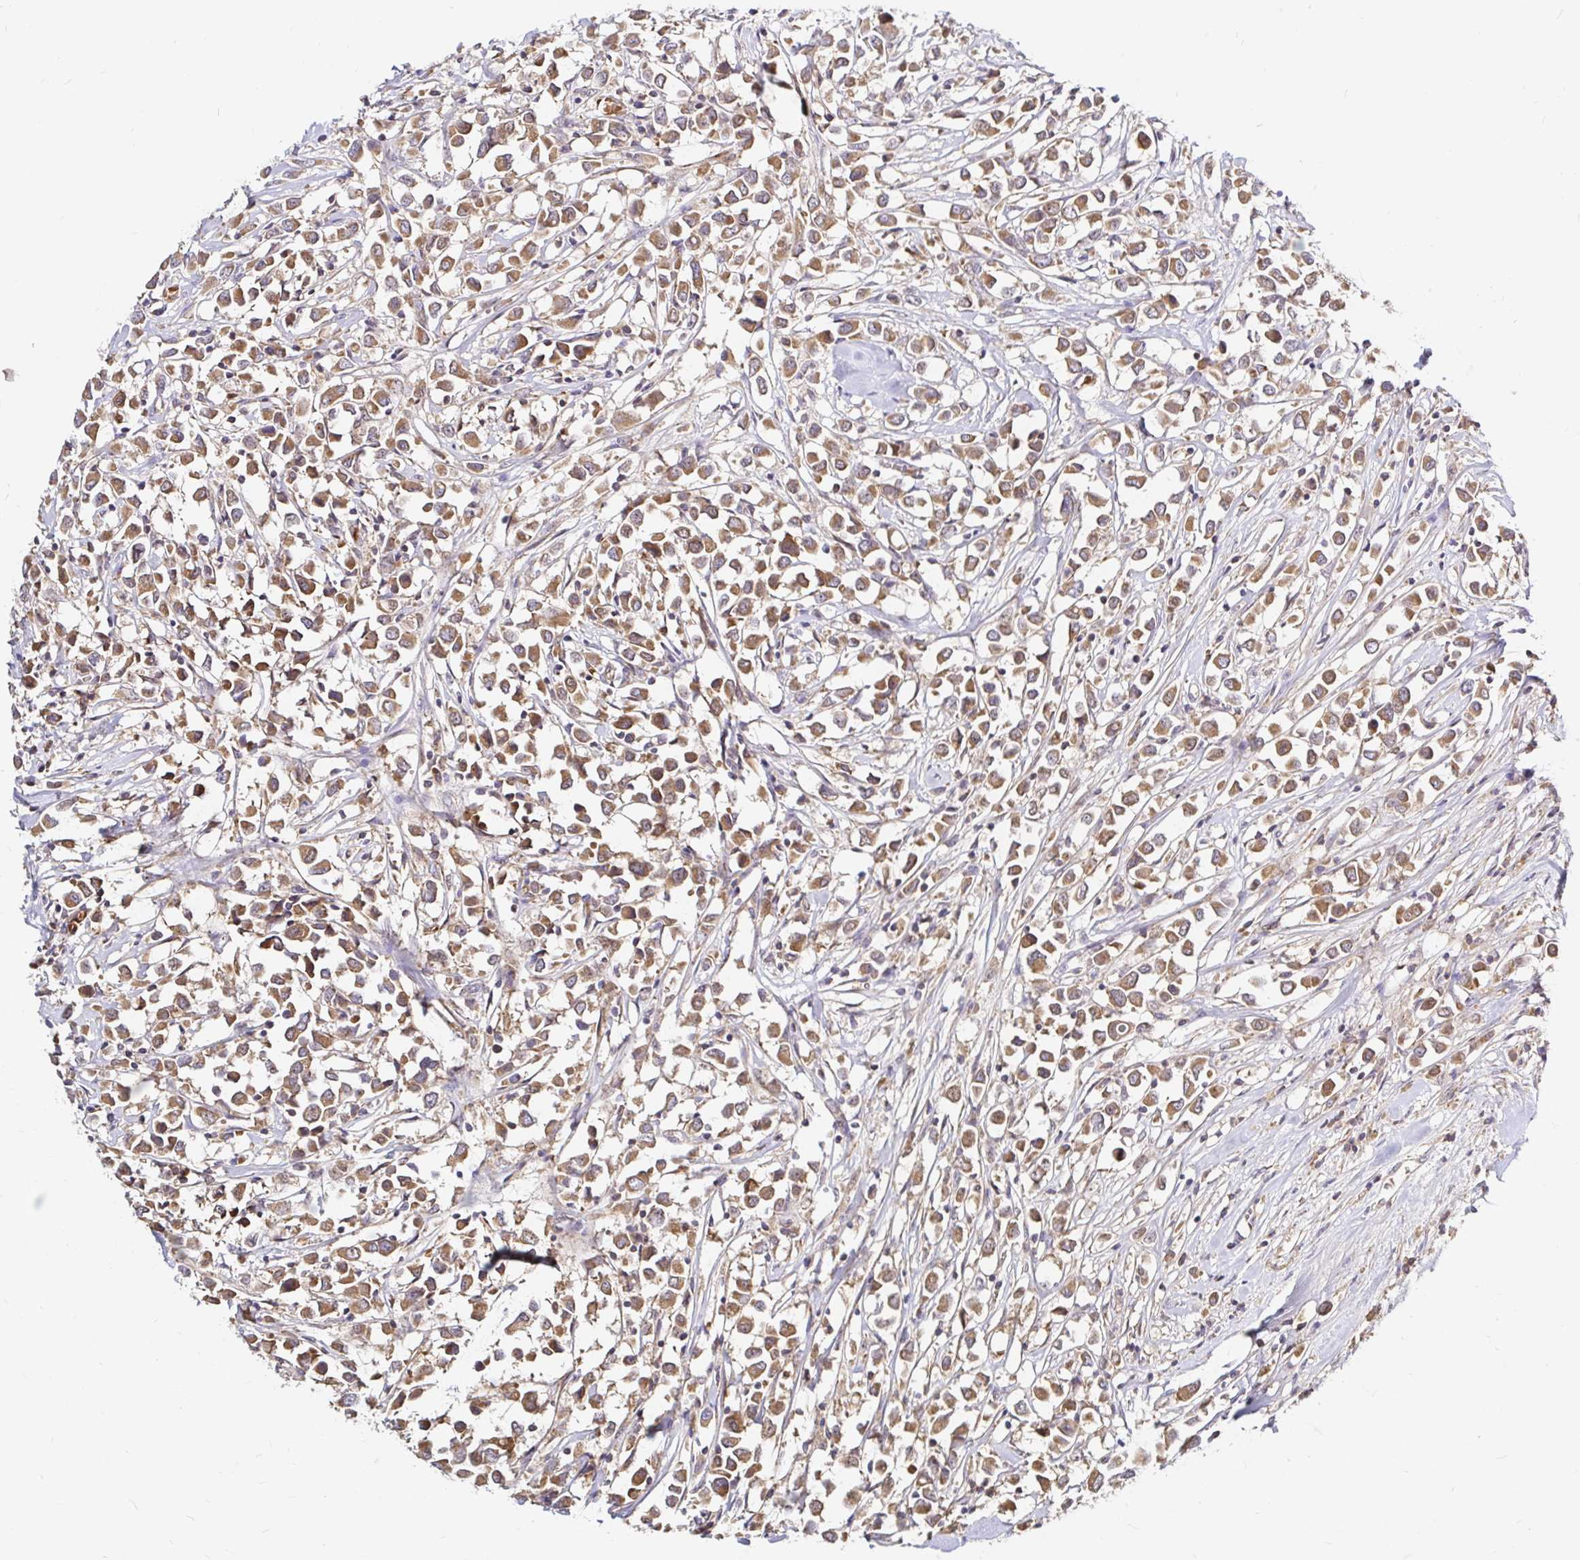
{"staining": {"intensity": "moderate", "quantity": ">75%", "location": "cytoplasmic/membranous"}, "tissue": "breast cancer", "cell_type": "Tumor cells", "image_type": "cancer", "snomed": [{"axis": "morphology", "description": "Duct carcinoma"}, {"axis": "topography", "description": "Breast"}], "caption": "Immunohistochemical staining of human breast cancer demonstrates moderate cytoplasmic/membranous protein staining in about >75% of tumor cells.", "gene": "ARHGEF37", "patient": {"sex": "female", "age": 61}}